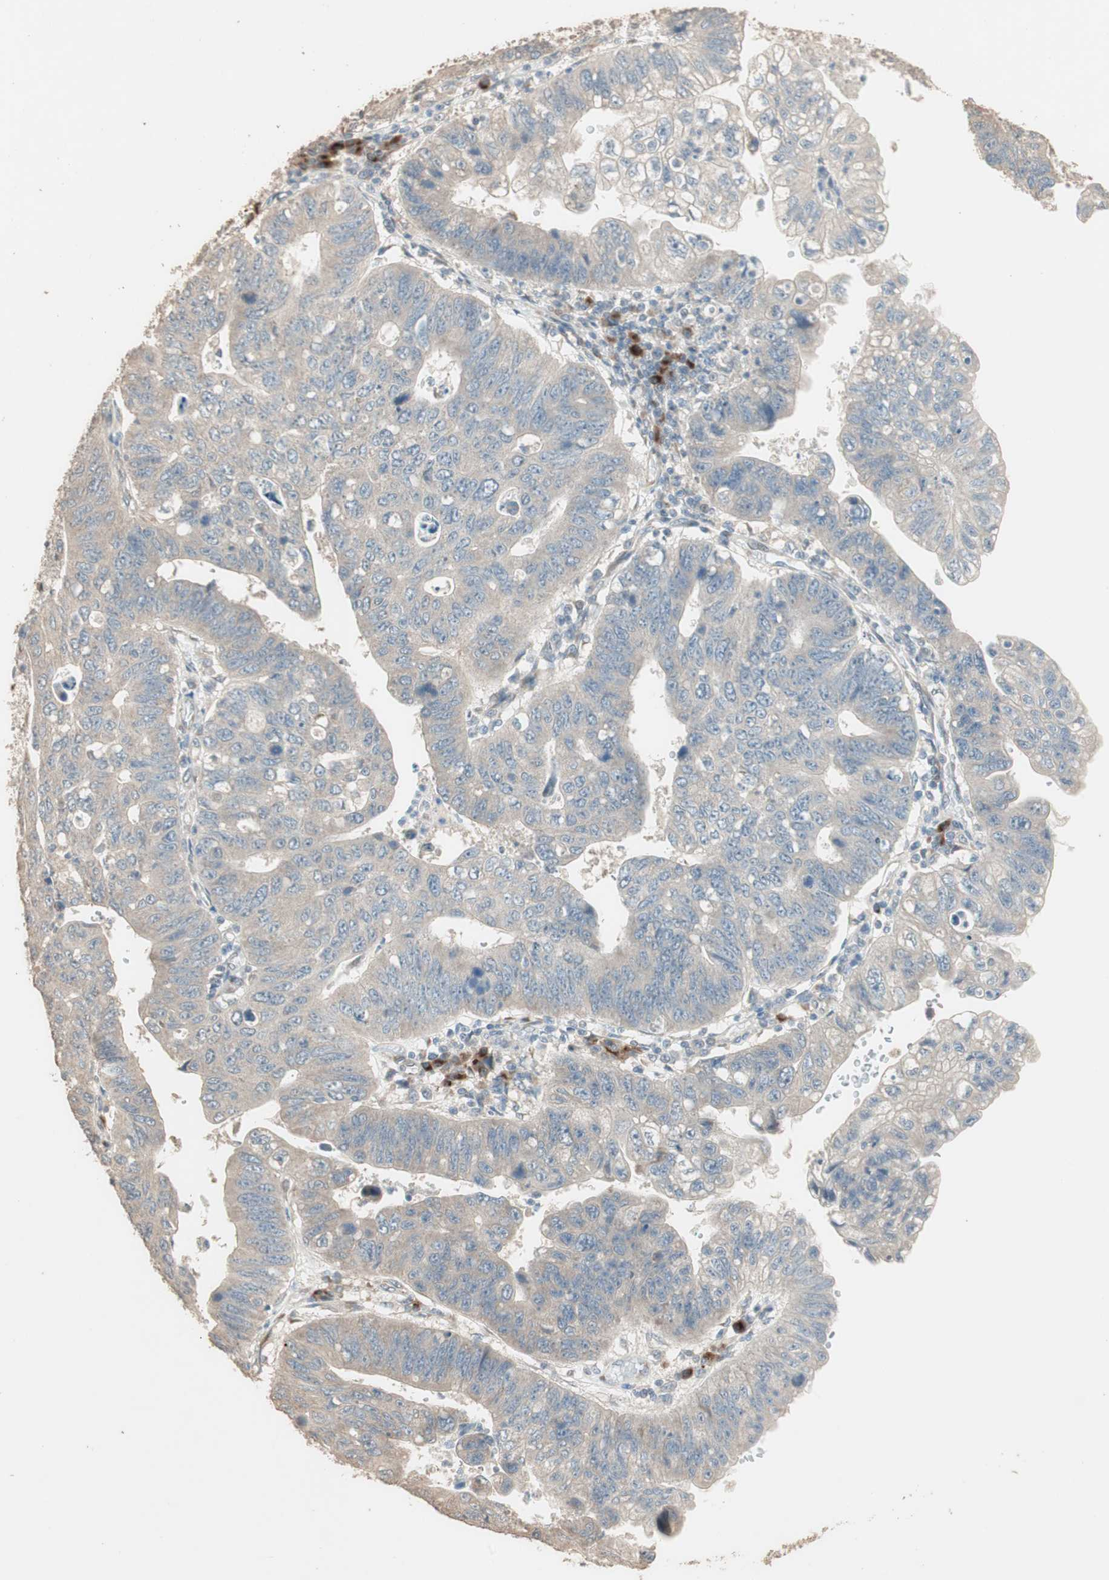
{"staining": {"intensity": "weak", "quantity": ">75%", "location": "cytoplasmic/membranous"}, "tissue": "stomach cancer", "cell_type": "Tumor cells", "image_type": "cancer", "snomed": [{"axis": "morphology", "description": "Adenocarcinoma, NOS"}, {"axis": "topography", "description": "Stomach"}], "caption": "Tumor cells show low levels of weak cytoplasmic/membranous positivity in approximately >75% of cells in human adenocarcinoma (stomach). (DAB (3,3'-diaminobenzidine) IHC with brightfield microscopy, high magnification).", "gene": "RARRES1", "patient": {"sex": "male", "age": 59}}